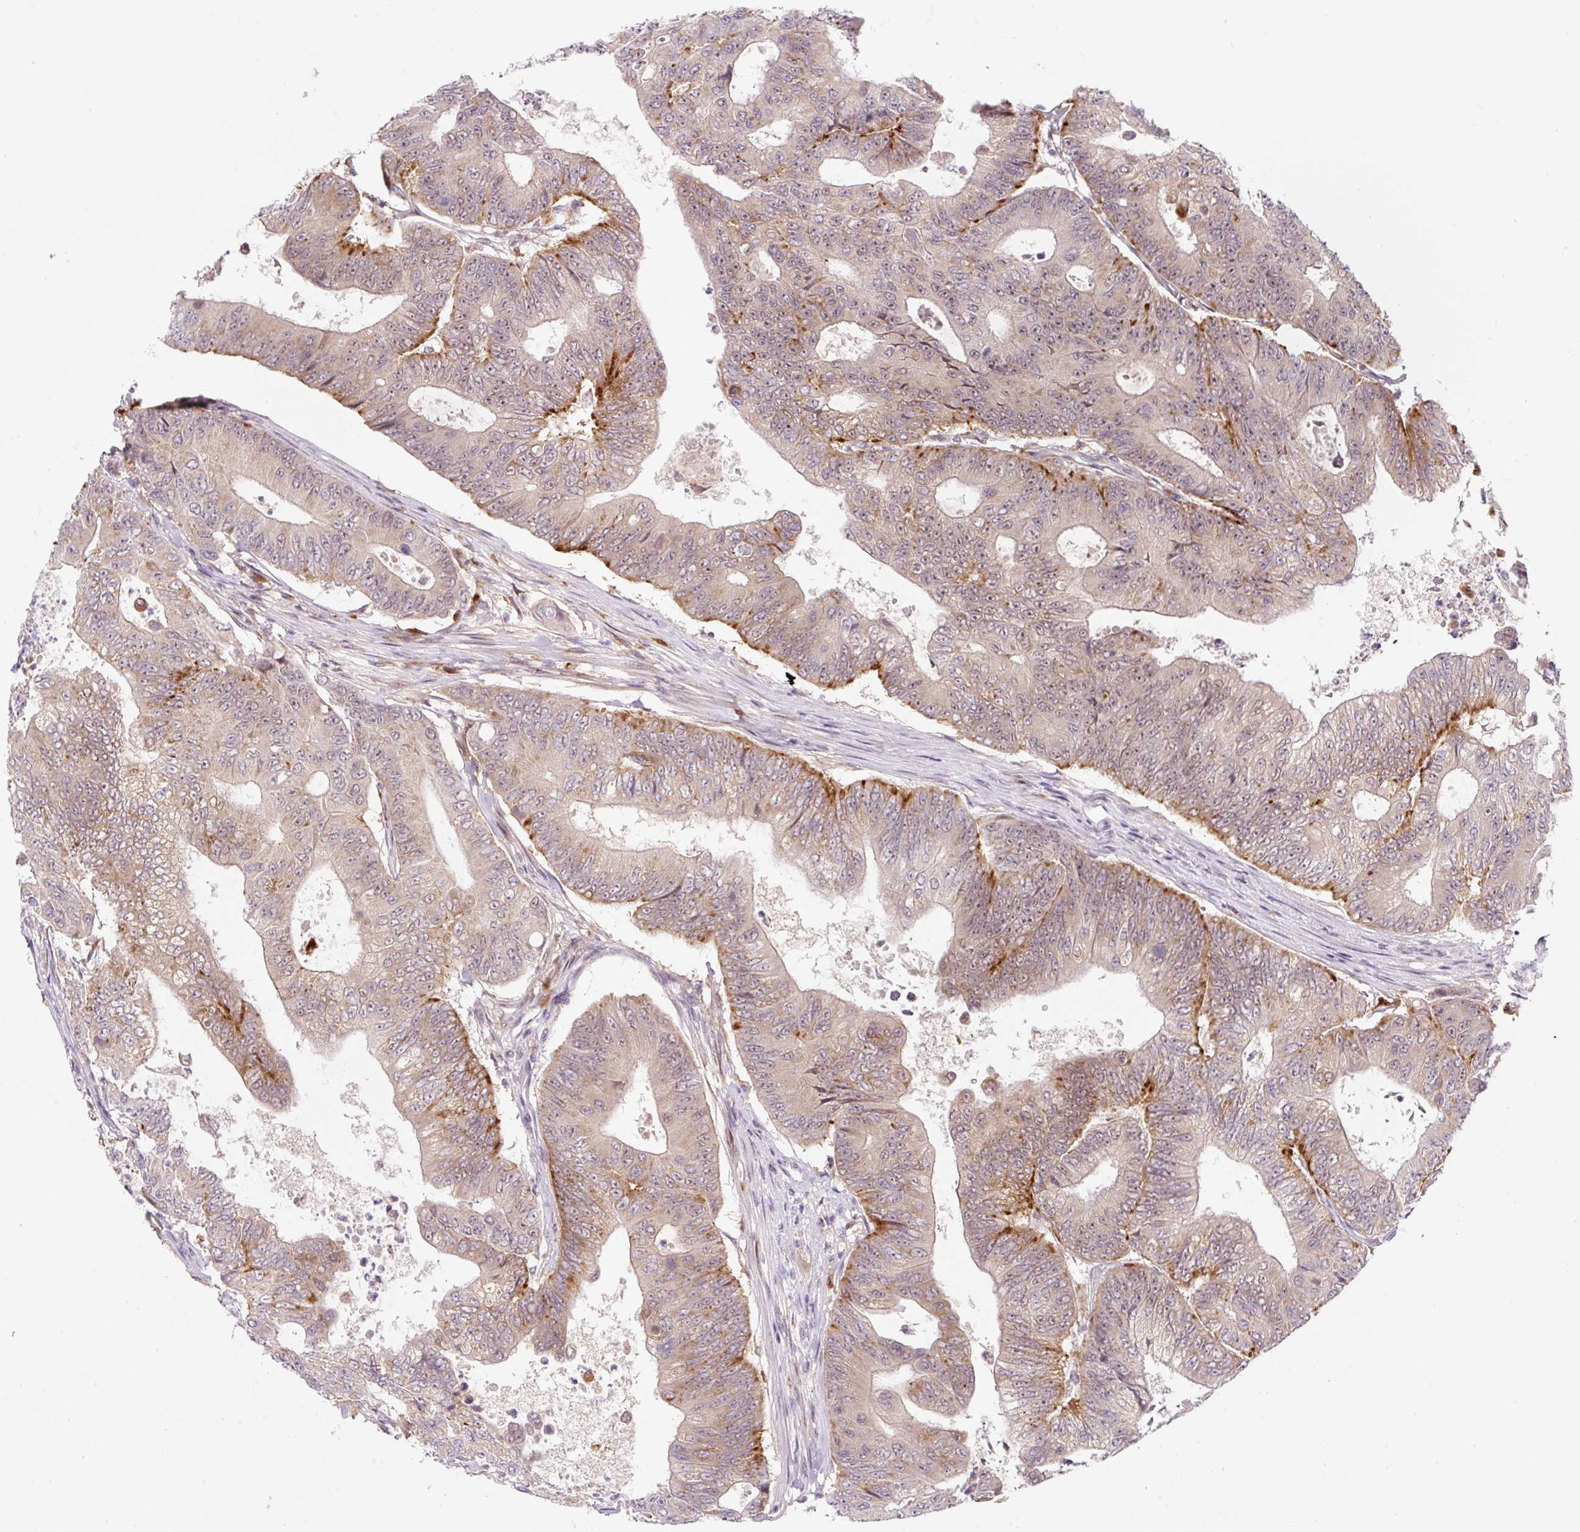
{"staining": {"intensity": "moderate", "quantity": "25%-75%", "location": "cytoplasmic/membranous"}, "tissue": "colorectal cancer", "cell_type": "Tumor cells", "image_type": "cancer", "snomed": [{"axis": "morphology", "description": "Adenocarcinoma, NOS"}, {"axis": "topography", "description": "Colon"}], "caption": "Protein expression analysis of human colorectal cancer (adenocarcinoma) reveals moderate cytoplasmic/membranous staining in approximately 25%-75% of tumor cells.", "gene": "CEBPZOS", "patient": {"sex": "female", "age": 48}}